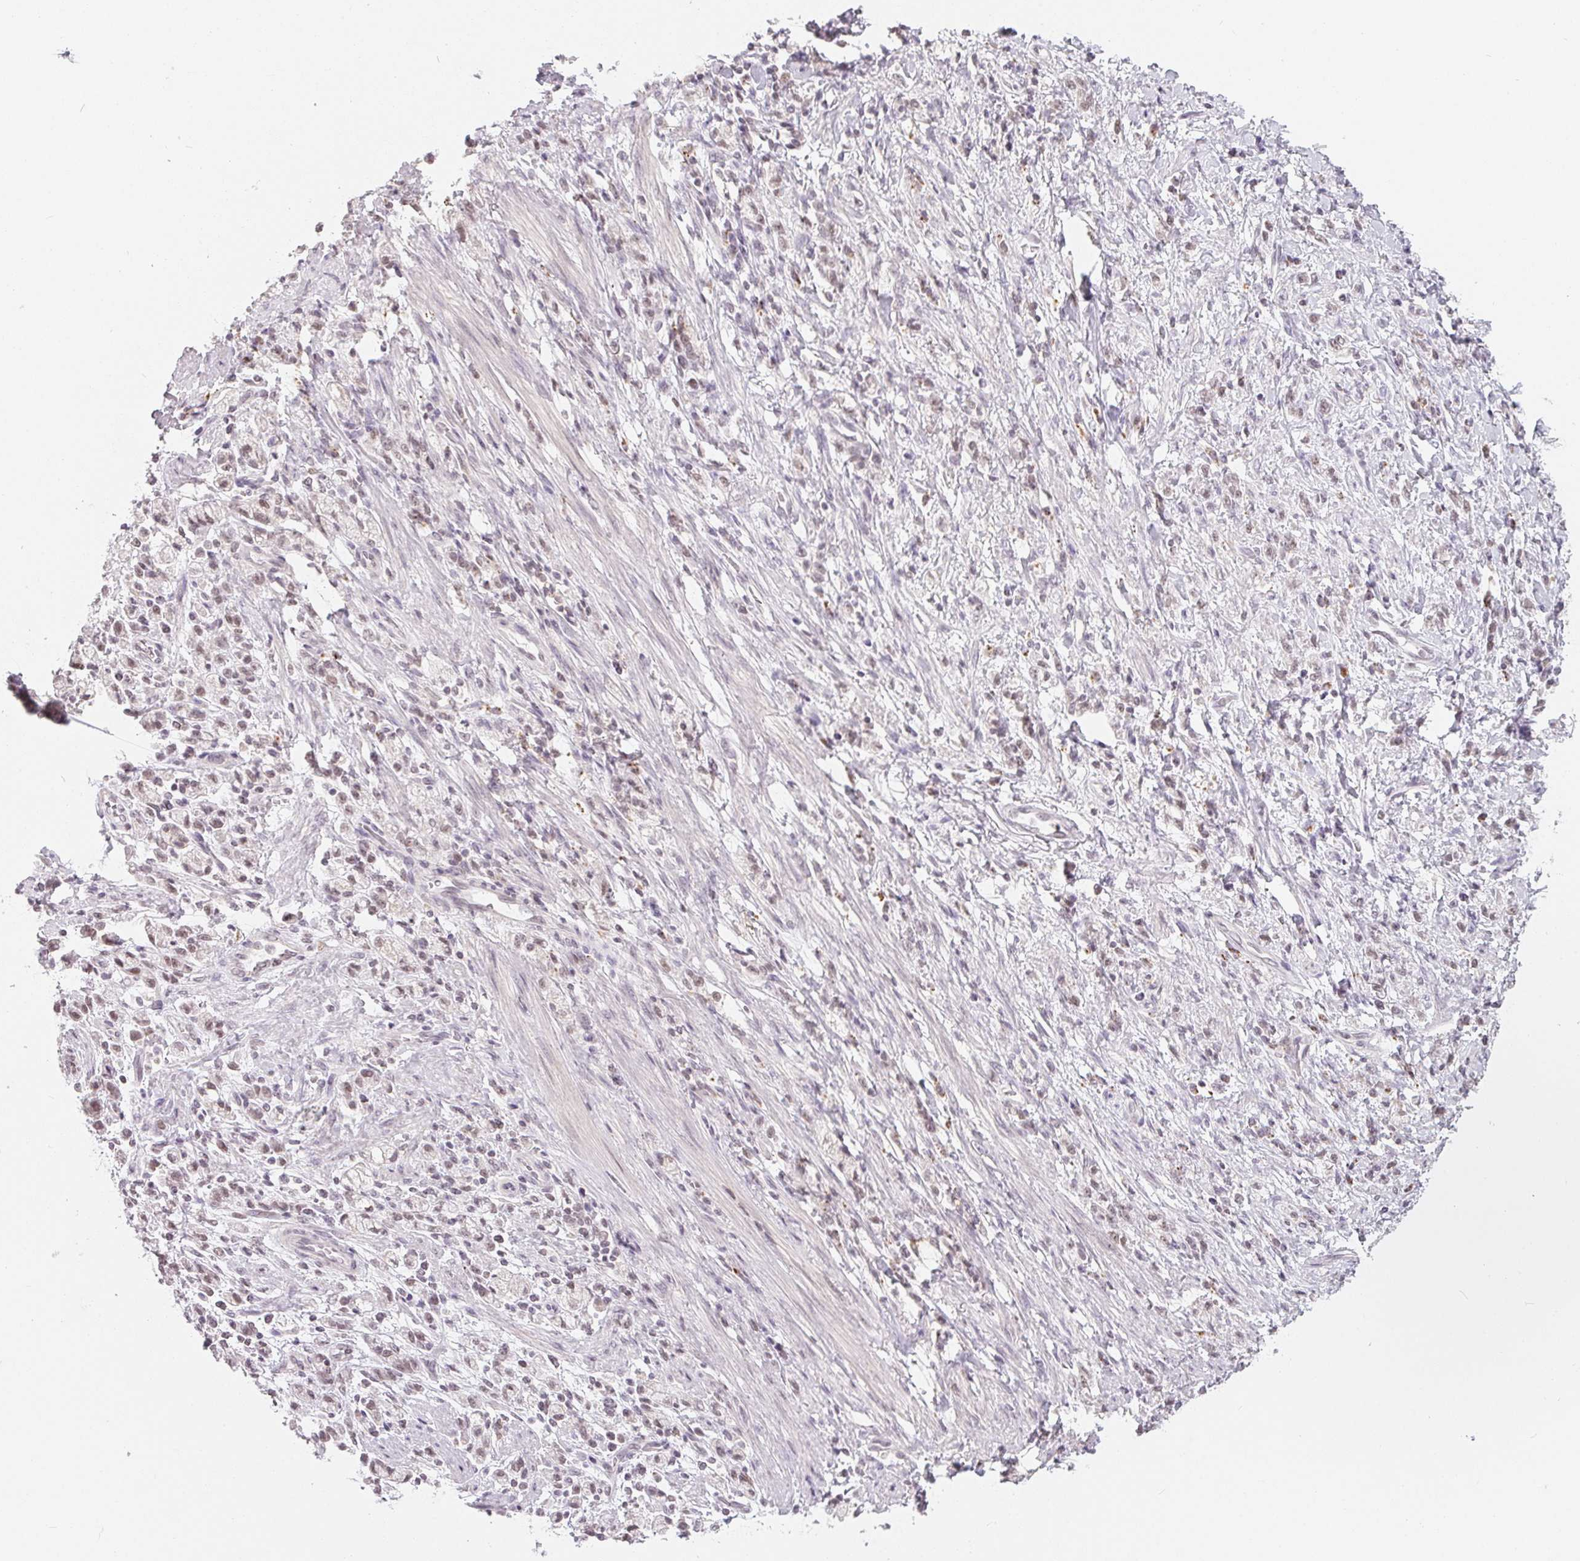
{"staining": {"intensity": "weak", "quantity": "25%-75%", "location": "nuclear"}, "tissue": "stomach cancer", "cell_type": "Tumor cells", "image_type": "cancer", "snomed": [{"axis": "morphology", "description": "Adenocarcinoma, NOS"}, {"axis": "topography", "description": "Stomach"}], "caption": "There is low levels of weak nuclear expression in tumor cells of stomach cancer (adenocarcinoma), as demonstrated by immunohistochemical staining (brown color).", "gene": "NXF3", "patient": {"sex": "male", "age": 77}}